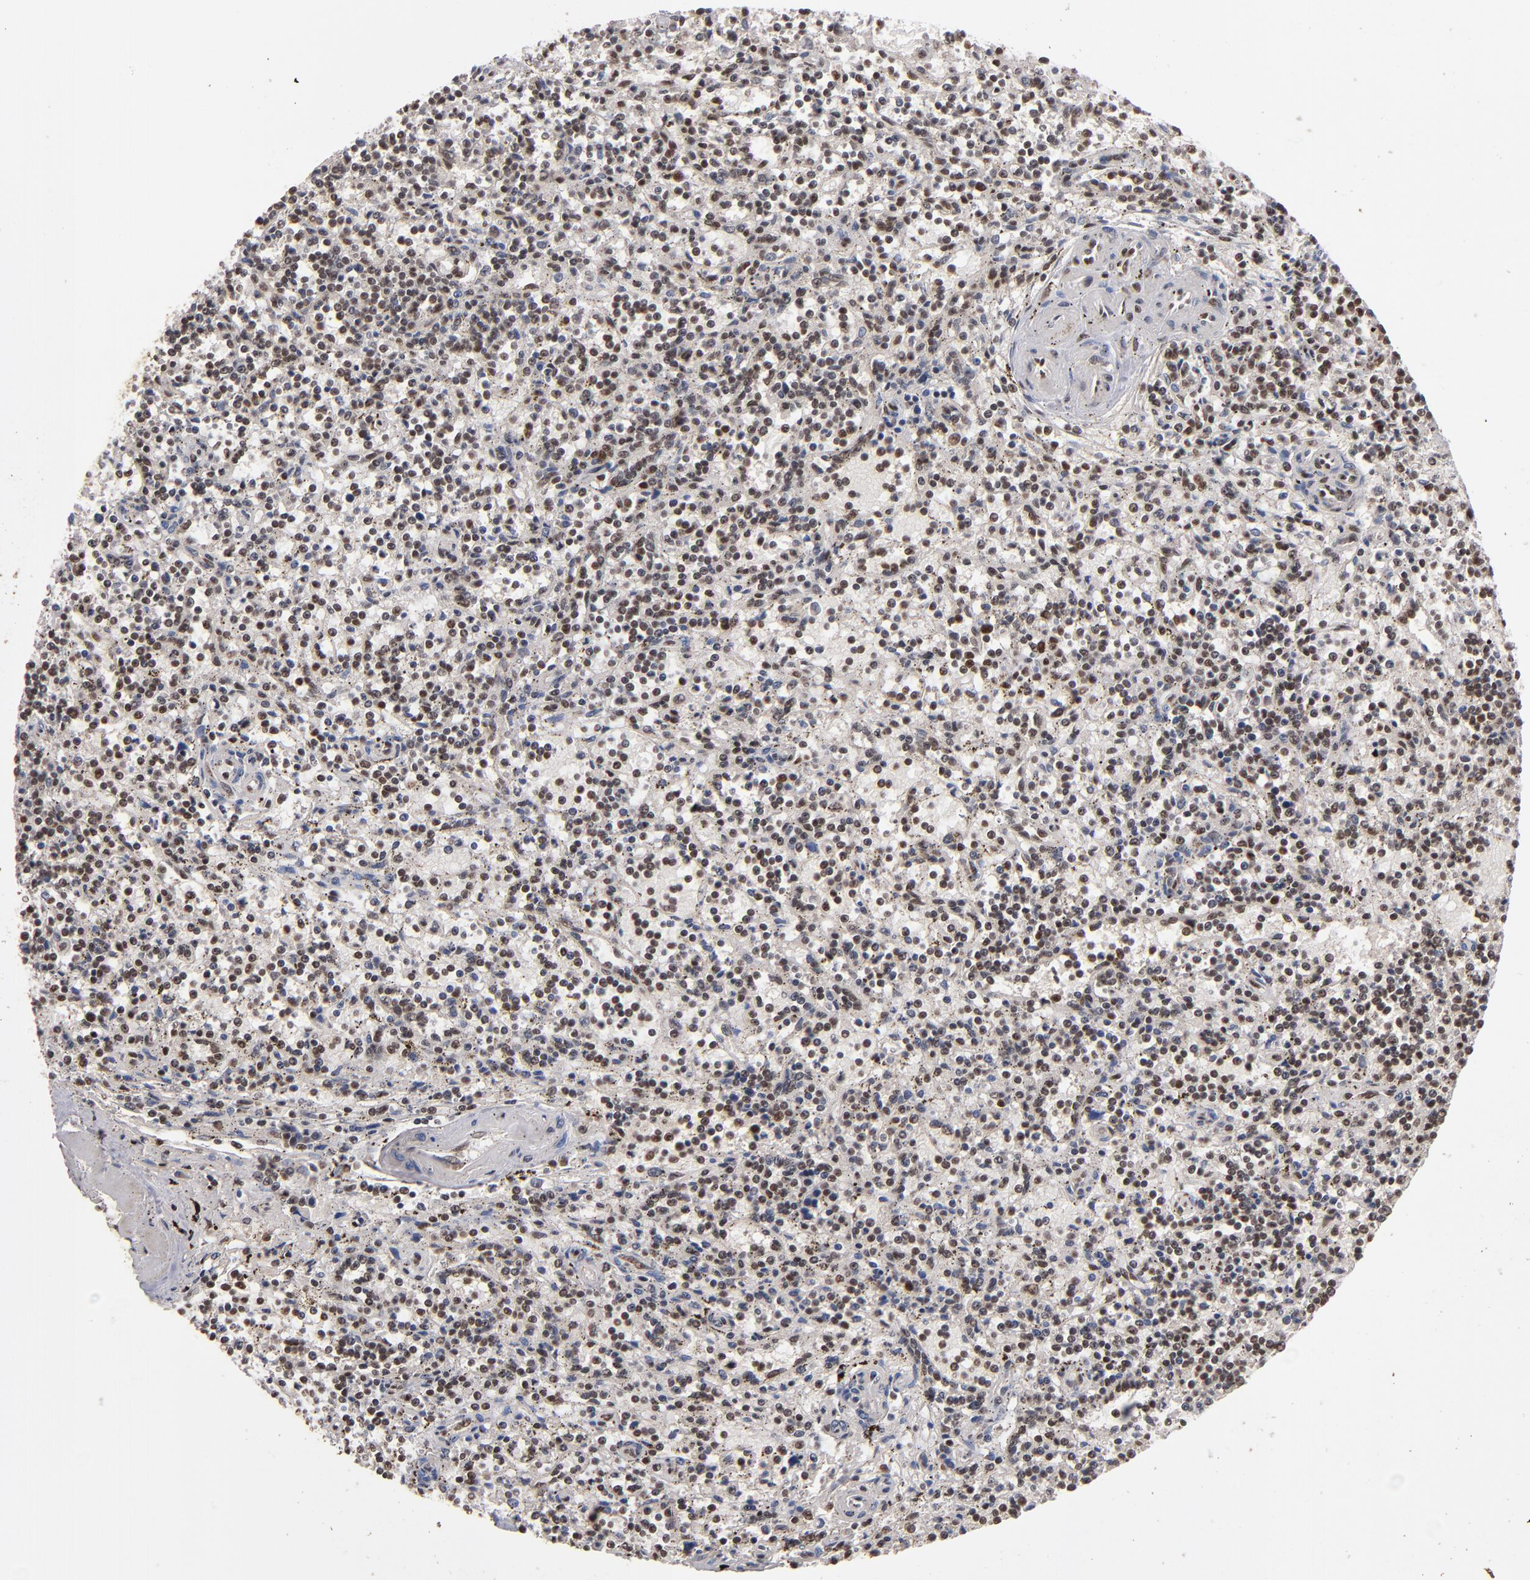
{"staining": {"intensity": "moderate", "quantity": "25%-75%", "location": "nuclear"}, "tissue": "lymphoma", "cell_type": "Tumor cells", "image_type": "cancer", "snomed": [{"axis": "morphology", "description": "Malignant lymphoma, non-Hodgkin's type, Low grade"}, {"axis": "topography", "description": "Spleen"}], "caption": "Lymphoma stained for a protein exhibits moderate nuclear positivity in tumor cells.", "gene": "SNW1", "patient": {"sex": "male", "age": 73}}